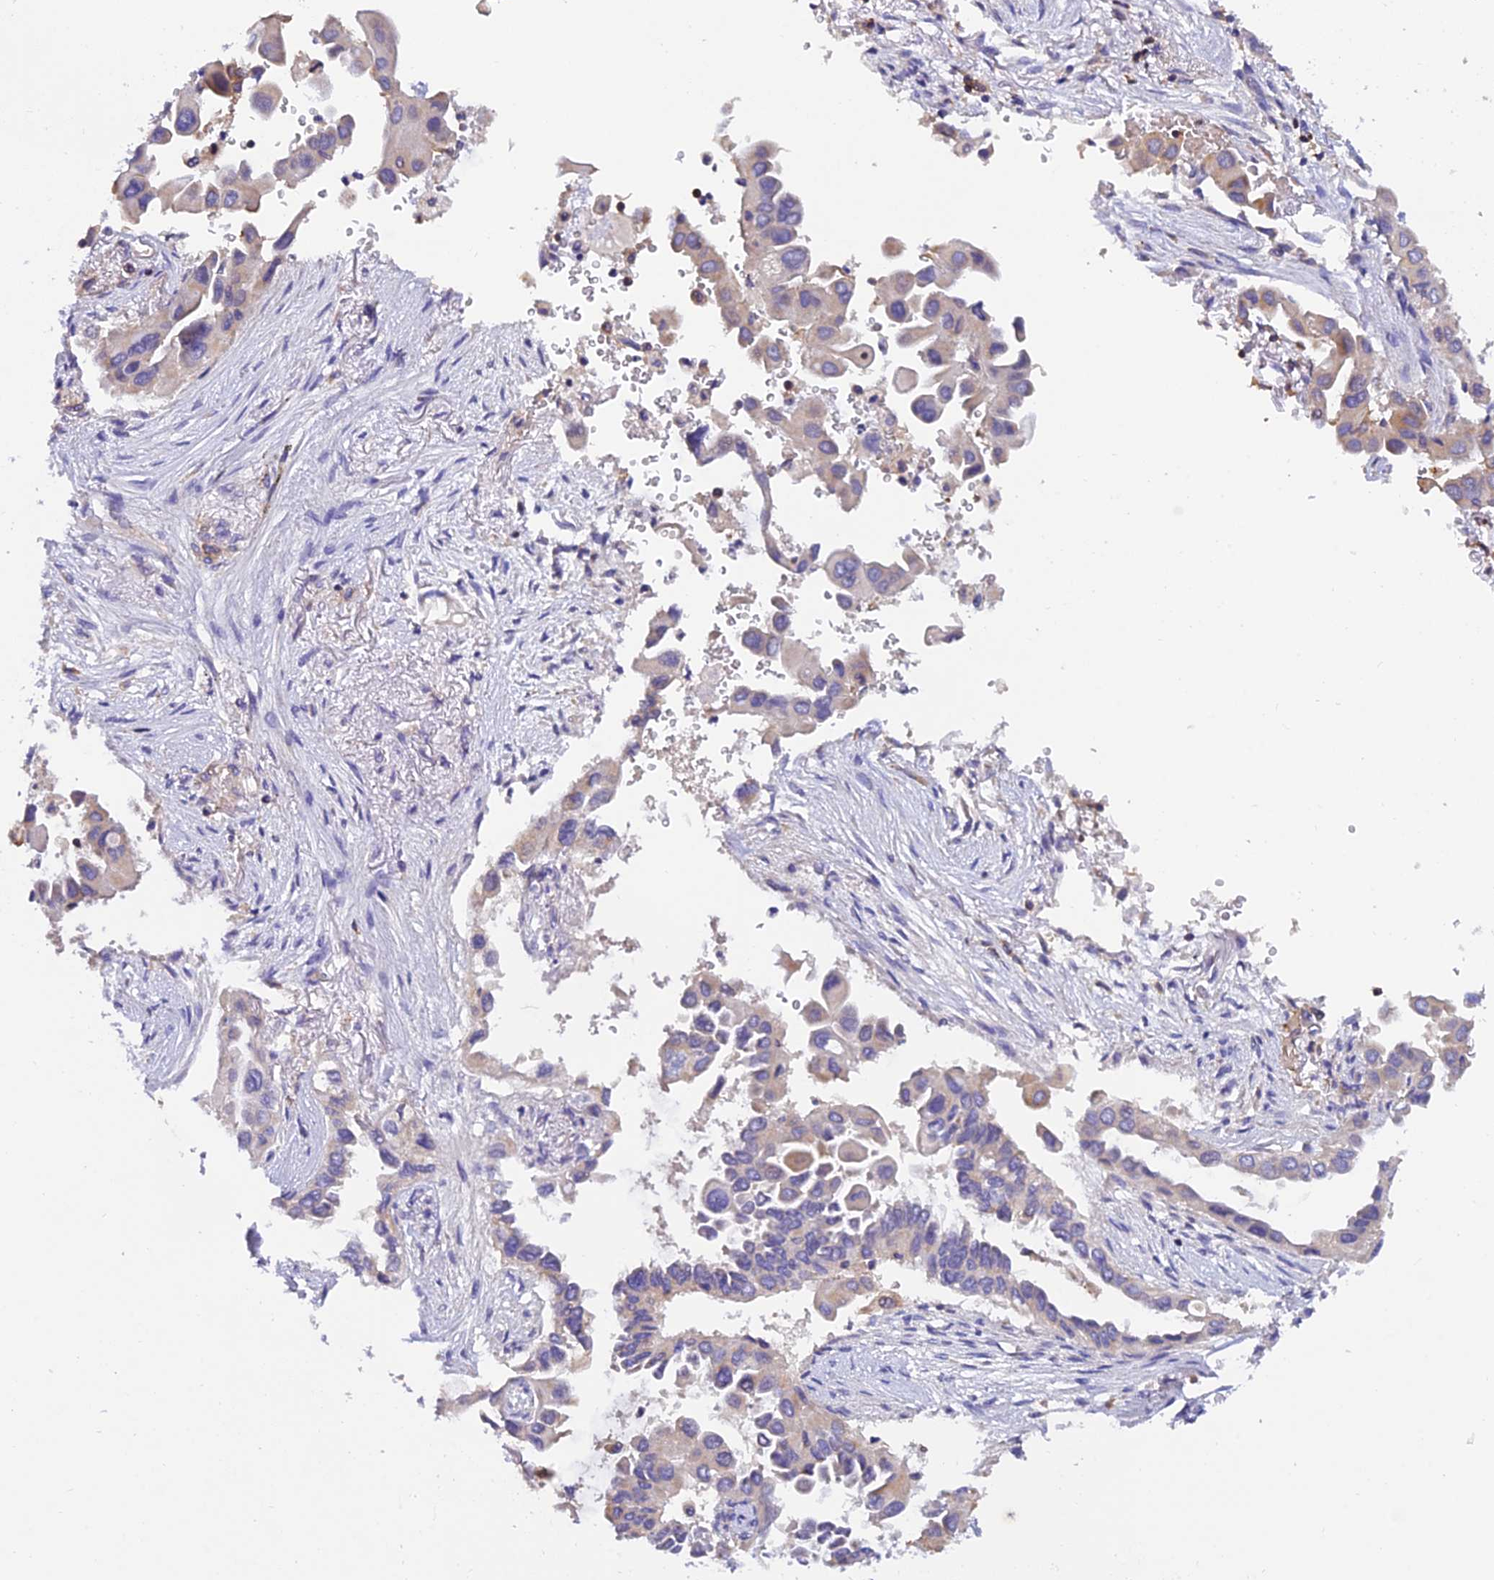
{"staining": {"intensity": "negative", "quantity": "none", "location": "none"}, "tissue": "lung cancer", "cell_type": "Tumor cells", "image_type": "cancer", "snomed": [{"axis": "morphology", "description": "Adenocarcinoma, NOS"}, {"axis": "topography", "description": "Lung"}], "caption": "Adenocarcinoma (lung) stained for a protein using immunohistochemistry (IHC) demonstrates no staining tumor cells.", "gene": "LPXN", "patient": {"sex": "female", "age": 76}}